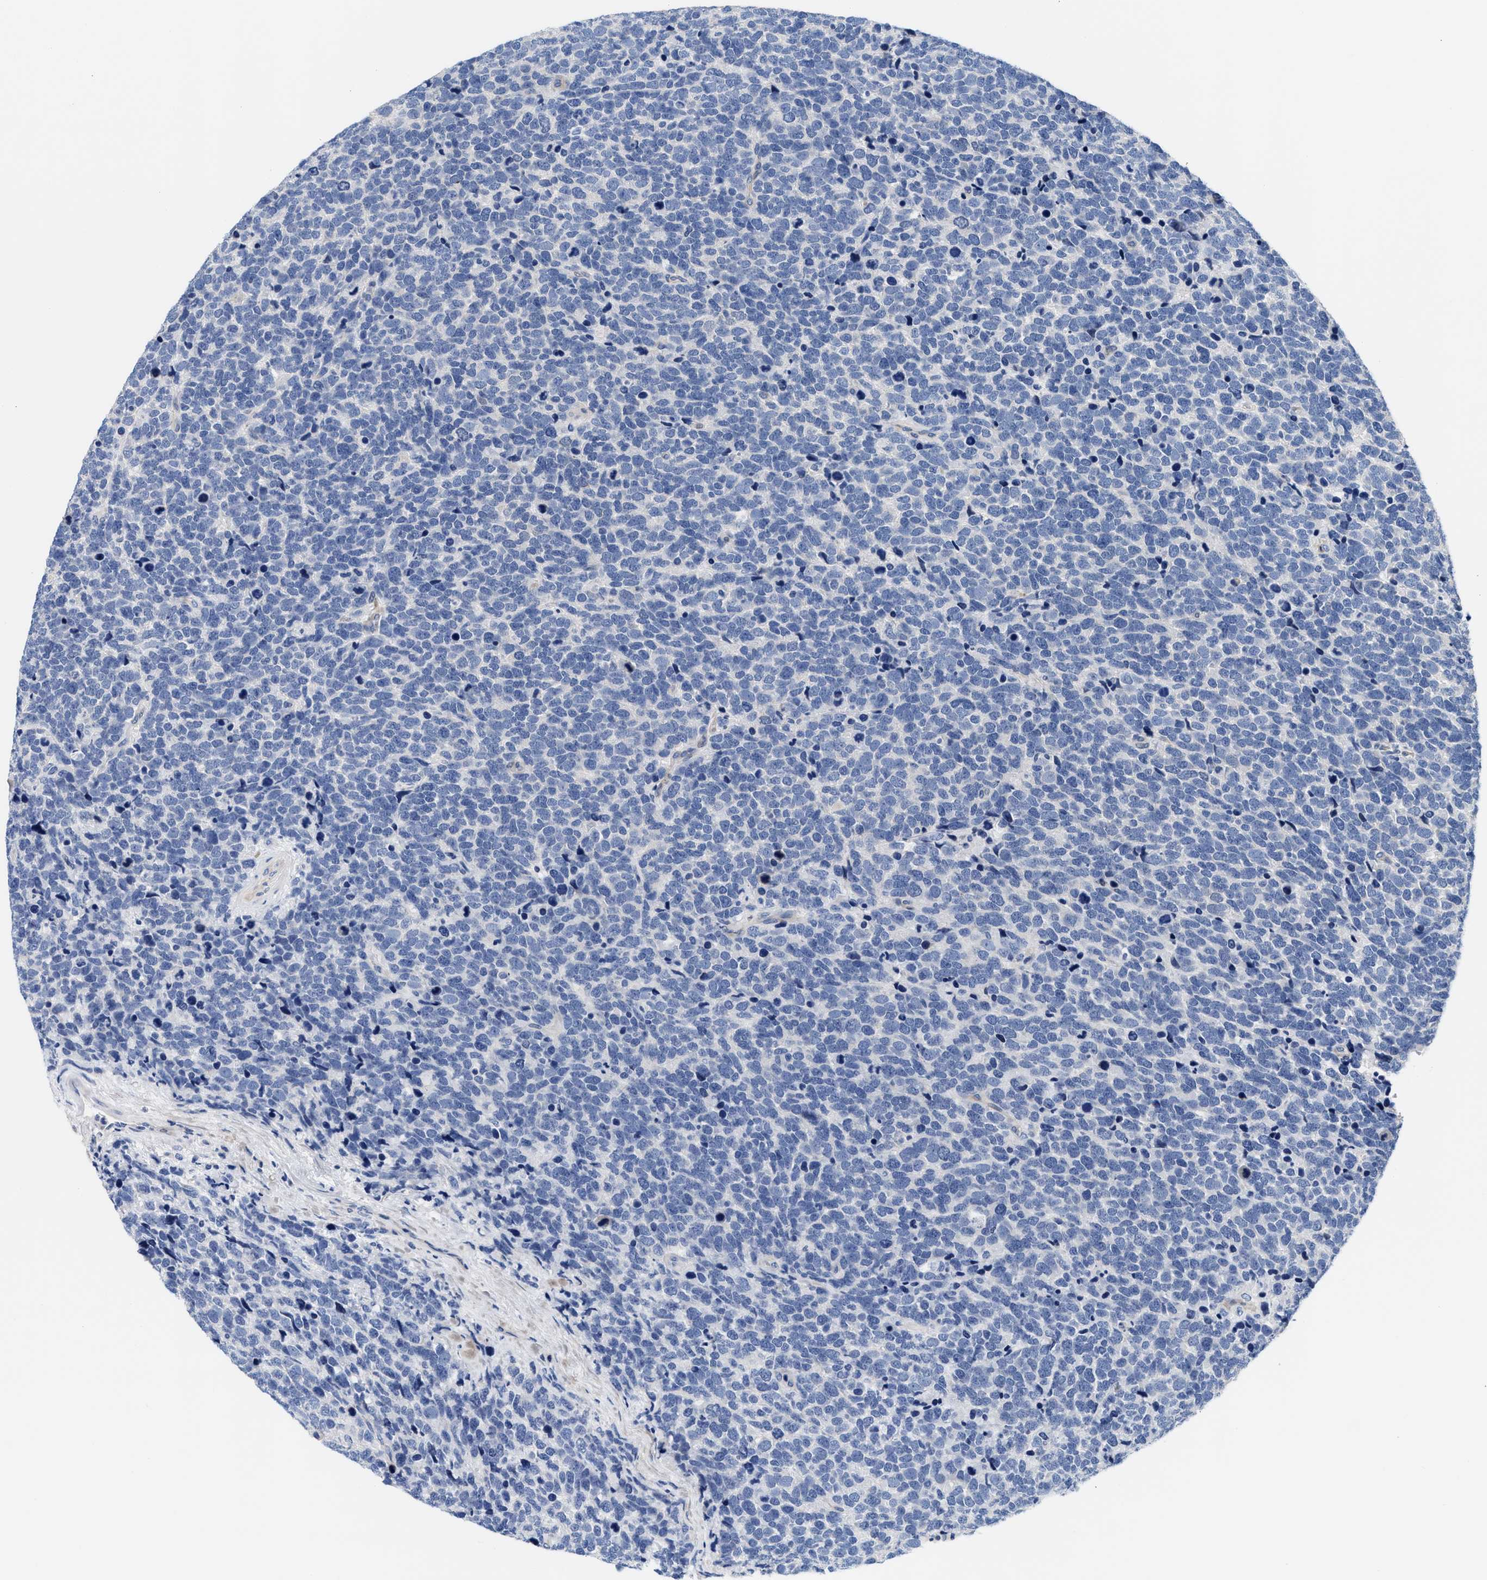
{"staining": {"intensity": "negative", "quantity": "none", "location": "none"}, "tissue": "urothelial cancer", "cell_type": "Tumor cells", "image_type": "cancer", "snomed": [{"axis": "morphology", "description": "Urothelial carcinoma, High grade"}, {"axis": "topography", "description": "Urinary bladder"}], "caption": "Immunohistochemical staining of high-grade urothelial carcinoma shows no significant expression in tumor cells. The staining is performed using DAB brown chromogen with nuclei counter-stained in using hematoxylin.", "gene": "ACTL7B", "patient": {"sex": "female", "age": 82}}